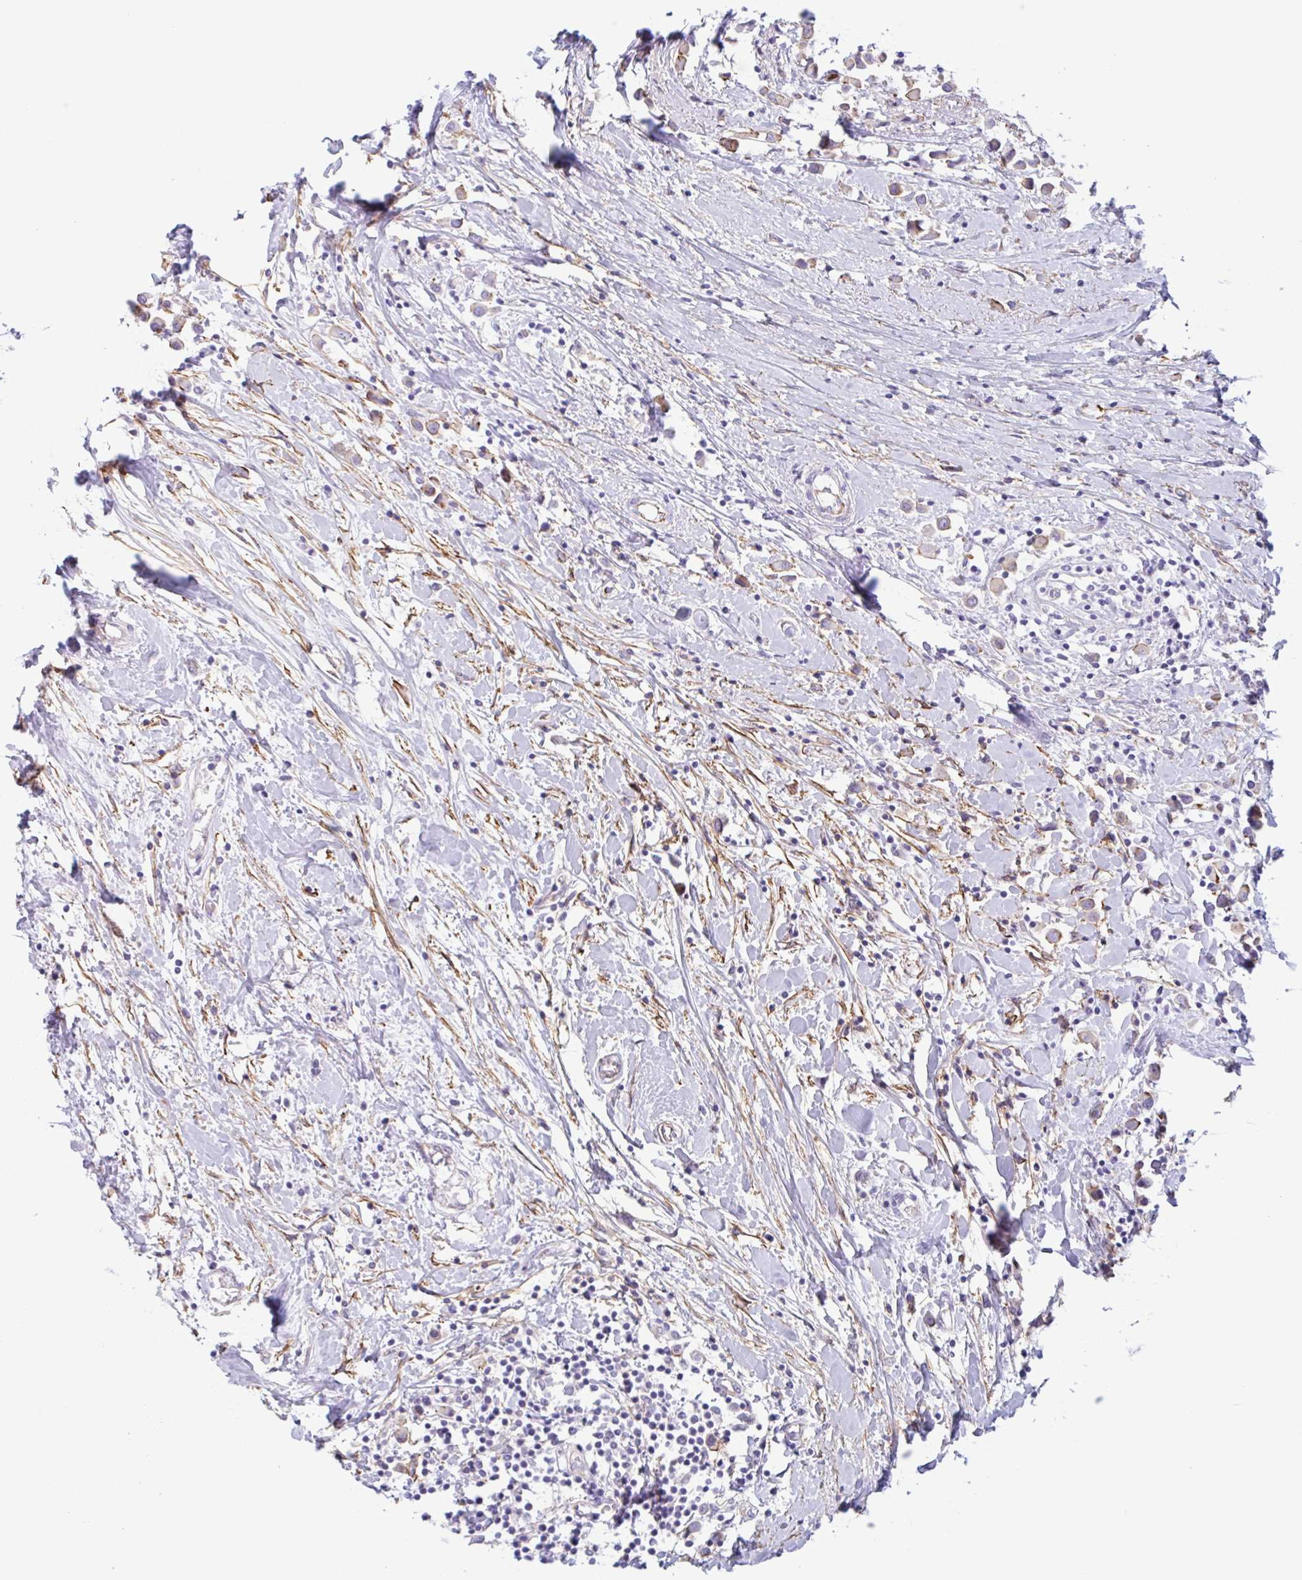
{"staining": {"intensity": "weak", "quantity": ">75%", "location": "cytoplasmic/membranous"}, "tissue": "breast cancer", "cell_type": "Tumor cells", "image_type": "cancer", "snomed": [{"axis": "morphology", "description": "Duct carcinoma"}, {"axis": "topography", "description": "Breast"}], "caption": "This image exhibits breast cancer stained with immunohistochemistry to label a protein in brown. The cytoplasmic/membranous of tumor cells show weak positivity for the protein. Nuclei are counter-stained blue.", "gene": "MYH10", "patient": {"sex": "female", "age": 61}}